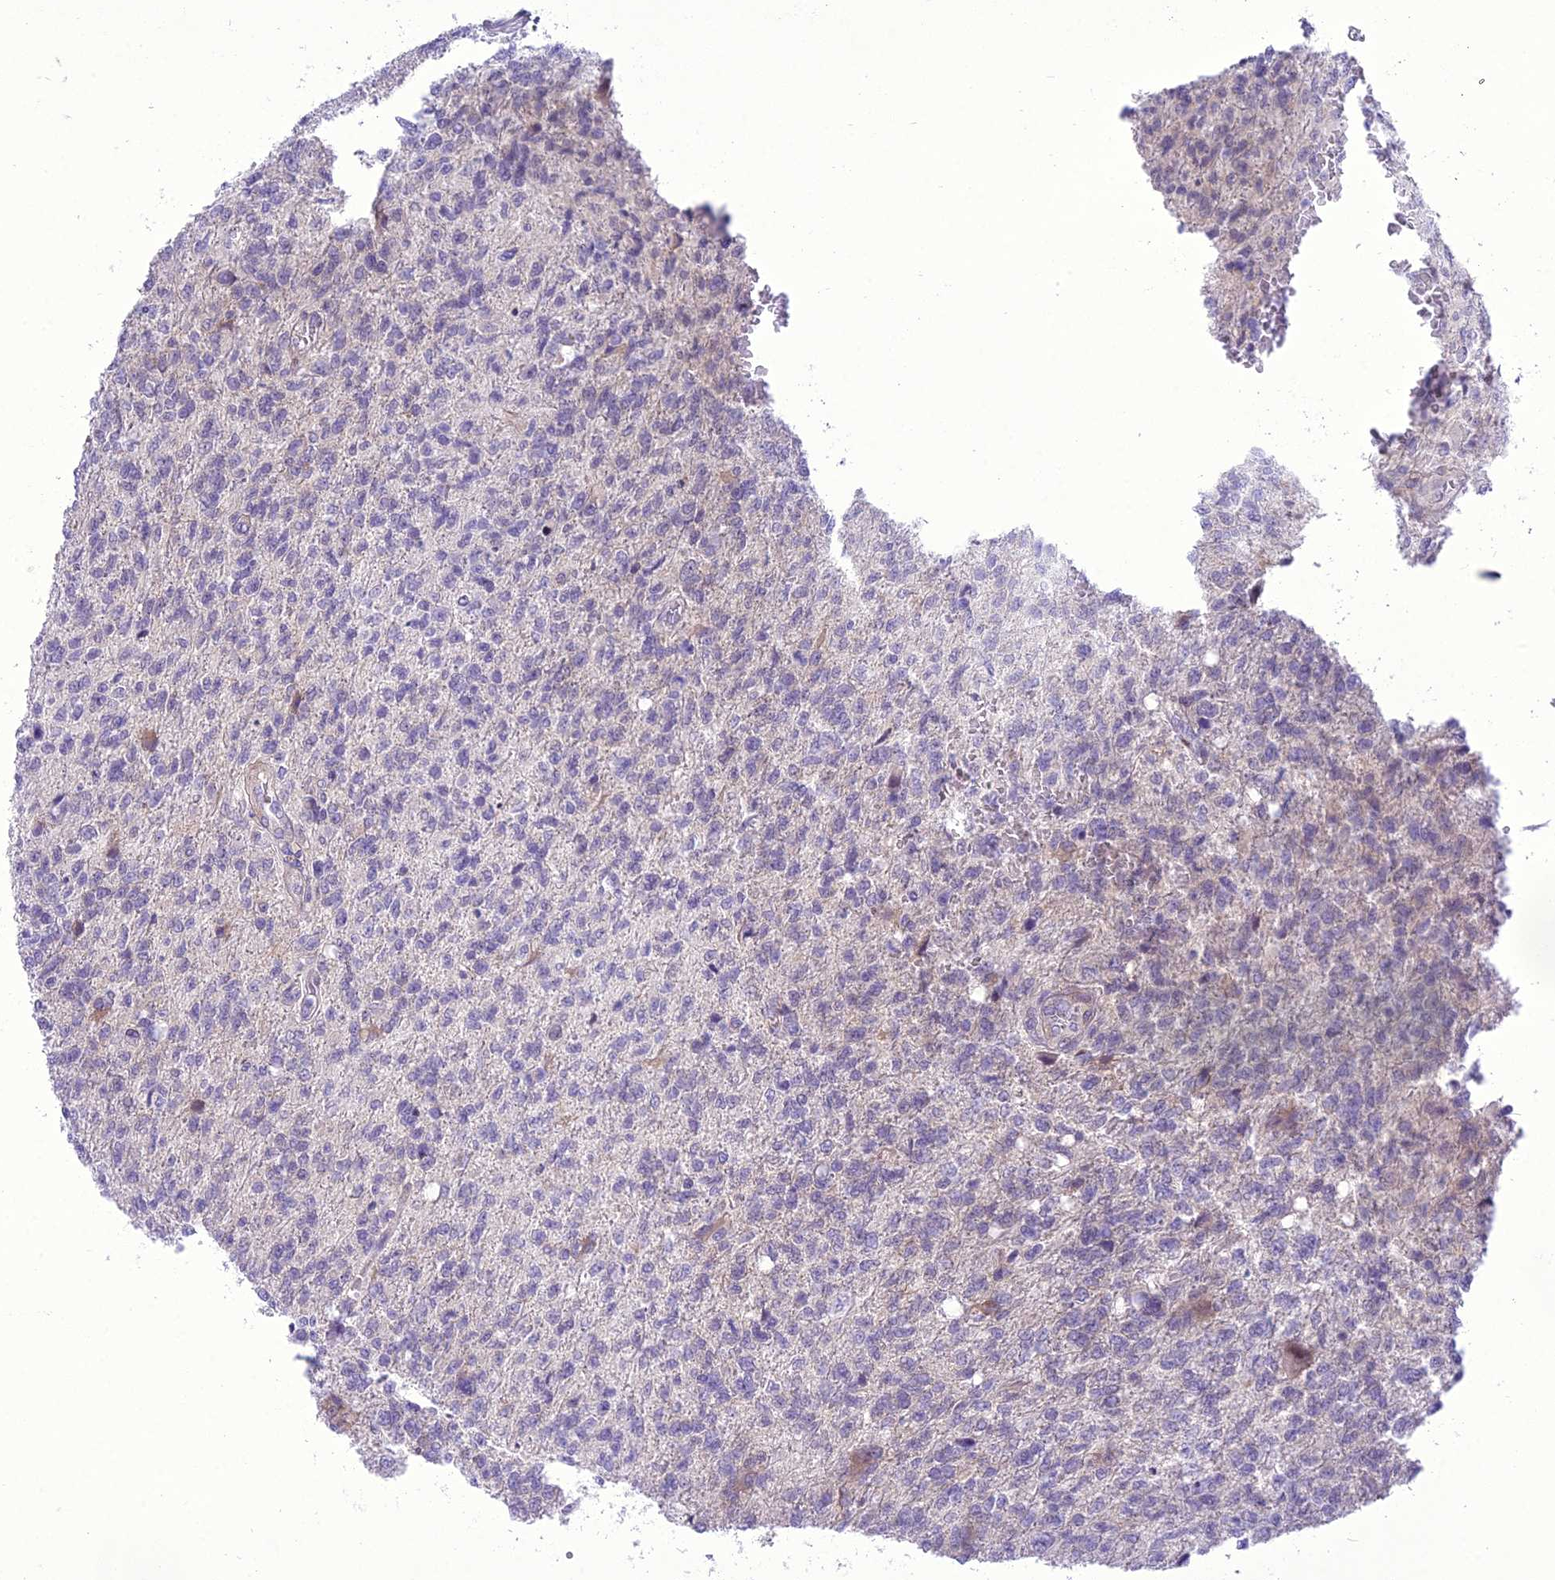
{"staining": {"intensity": "negative", "quantity": "none", "location": "none"}, "tissue": "glioma", "cell_type": "Tumor cells", "image_type": "cancer", "snomed": [{"axis": "morphology", "description": "Glioma, malignant, High grade"}, {"axis": "topography", "description": "Brain"}], "caption": "Protein analysis of glioma displays no significant expression in tumor cells. (Brightfield microscopy of DAB (3,3'-diaminobenzidine) IHC at high magnification).", "gene": "NEURL2", "patient": {"sex": "male", "age": 56}}